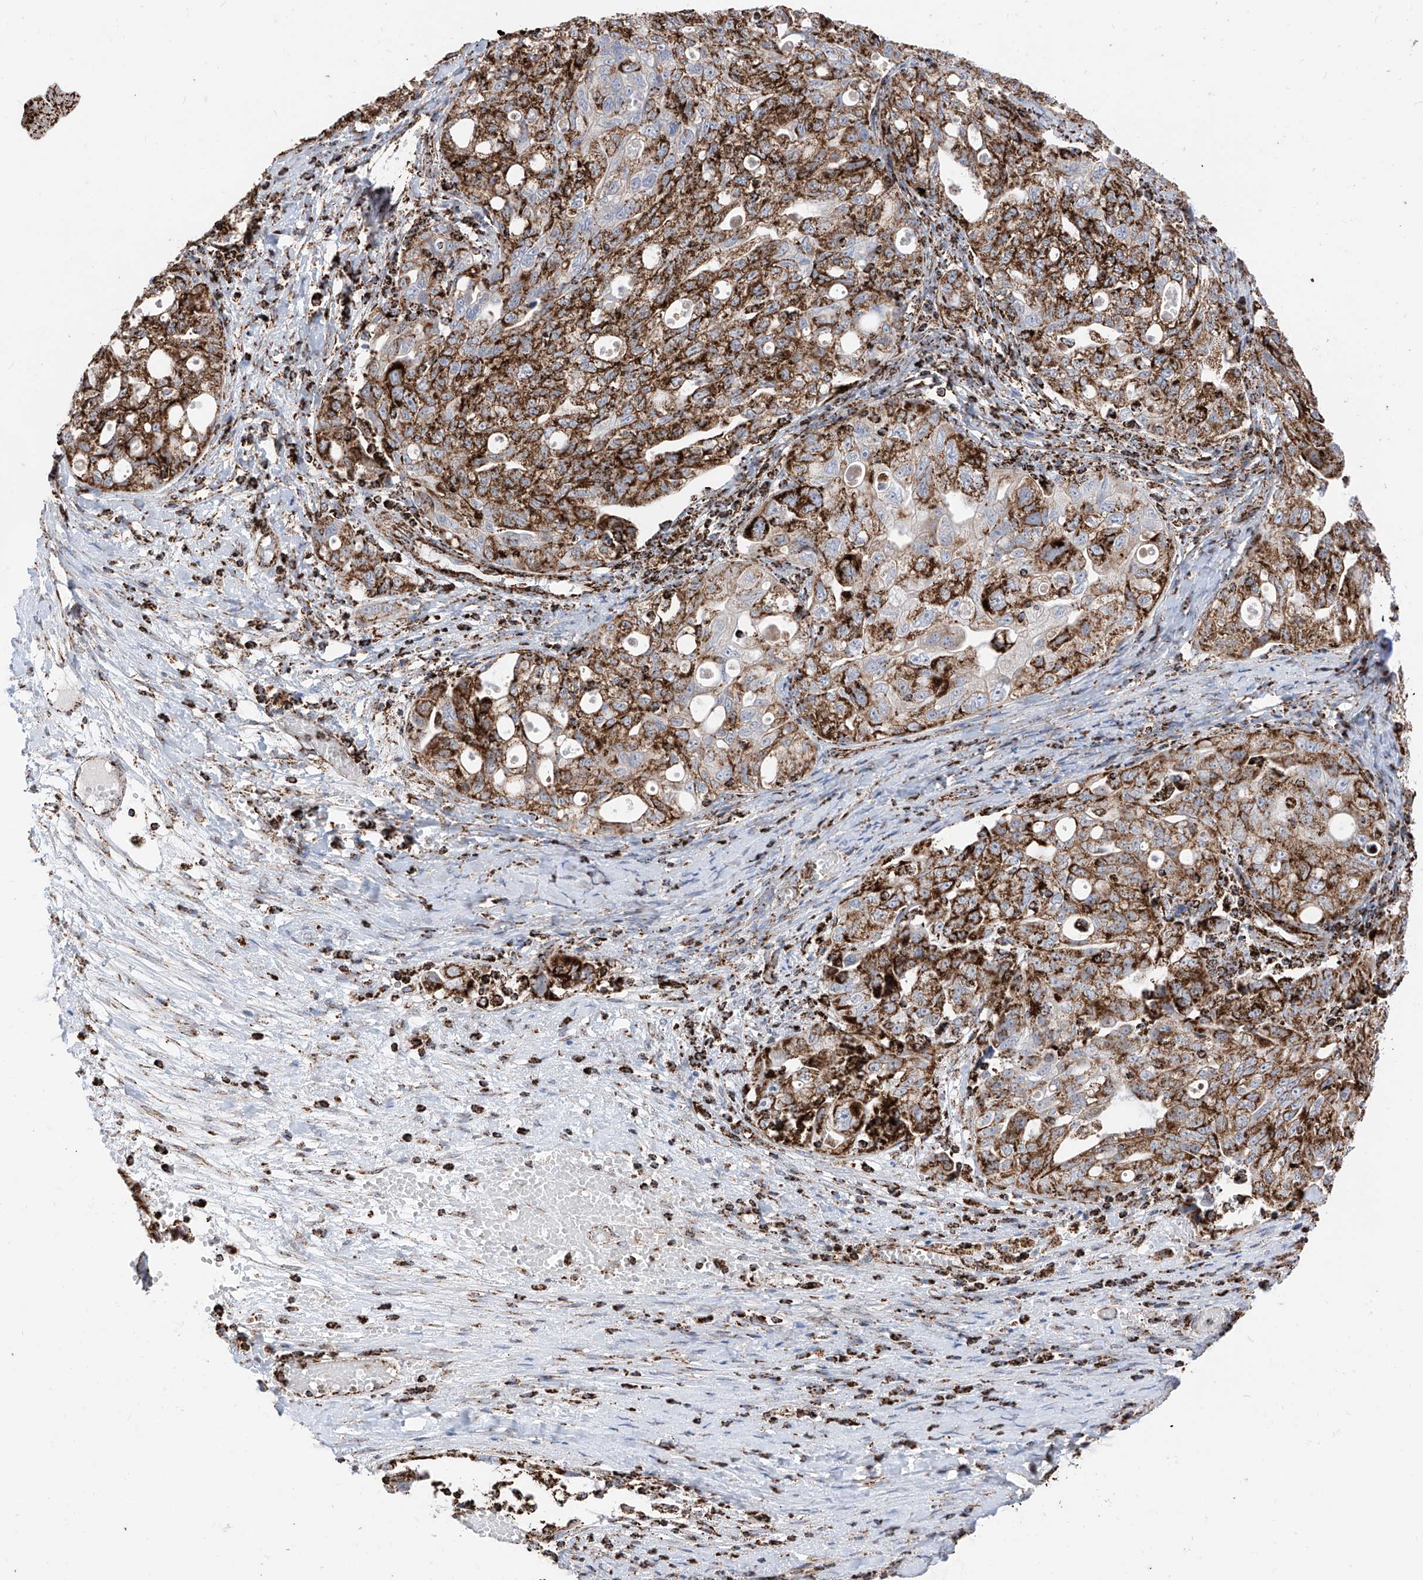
{"staining": {"intensity": "strong", "quantity": ">75%", "location": "cytoplasmic/membranous"}, "tissue": "ovarian cancer", "cell_type": "Tumor cells", "image_type": "cancer", "snomed": [{"axis": "morphology", "description": "Carcinoma, NOS"}, {"axis": "morphology", "description": "Cystadenocarcinoma, serous, NOS"}, {"axis": "topography", "description": "Ovary"}], "caption": "Protein expression analysis of ovarian serous cystadenocarcinoma reveals strong cytoplasmic/membranous positivity in approximately >75% of tumor cells.", "gene": "COX5B", "patient": {"sex": "female", "age": 69}}